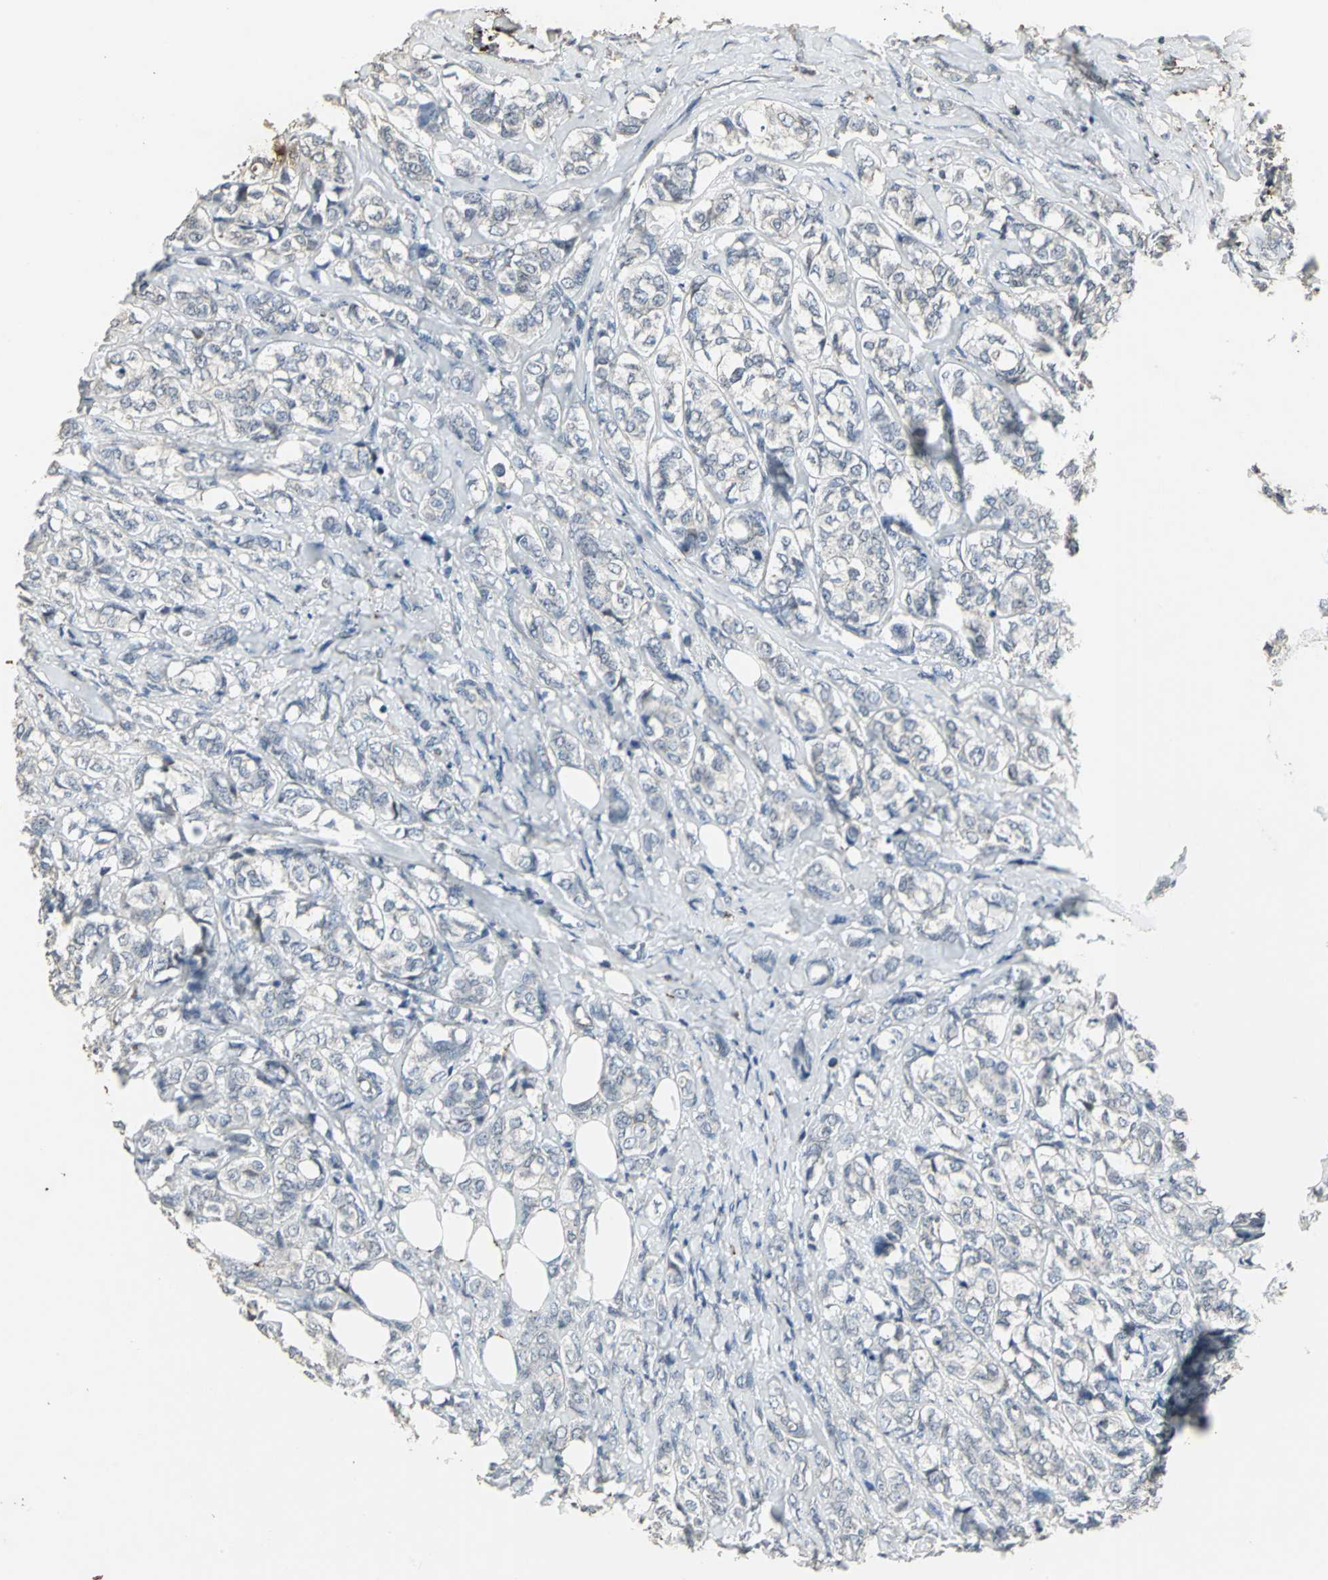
{"staining": {"intensity": "negative", "quantity": "none", "location": "none"}, "tissue": "breast cancer", "cell_type": "Tumor cells", "image_type": "cancer", "snomed": [{"axis": "morphology", "description": "Lobular carcinoma"}, {"axis": "topography", "description": "Breast"}], "caption": "Breast cancer was stained to show a protein in brown. There is no significant expression in tumor cells. Brightfield microscopy of immunohistochemistry stained with DAB (brown) and hematoxylin (blue), captured at high magnification.", "gene": "DNAJB4", "patient": {"sex": "female", "age": 60}}